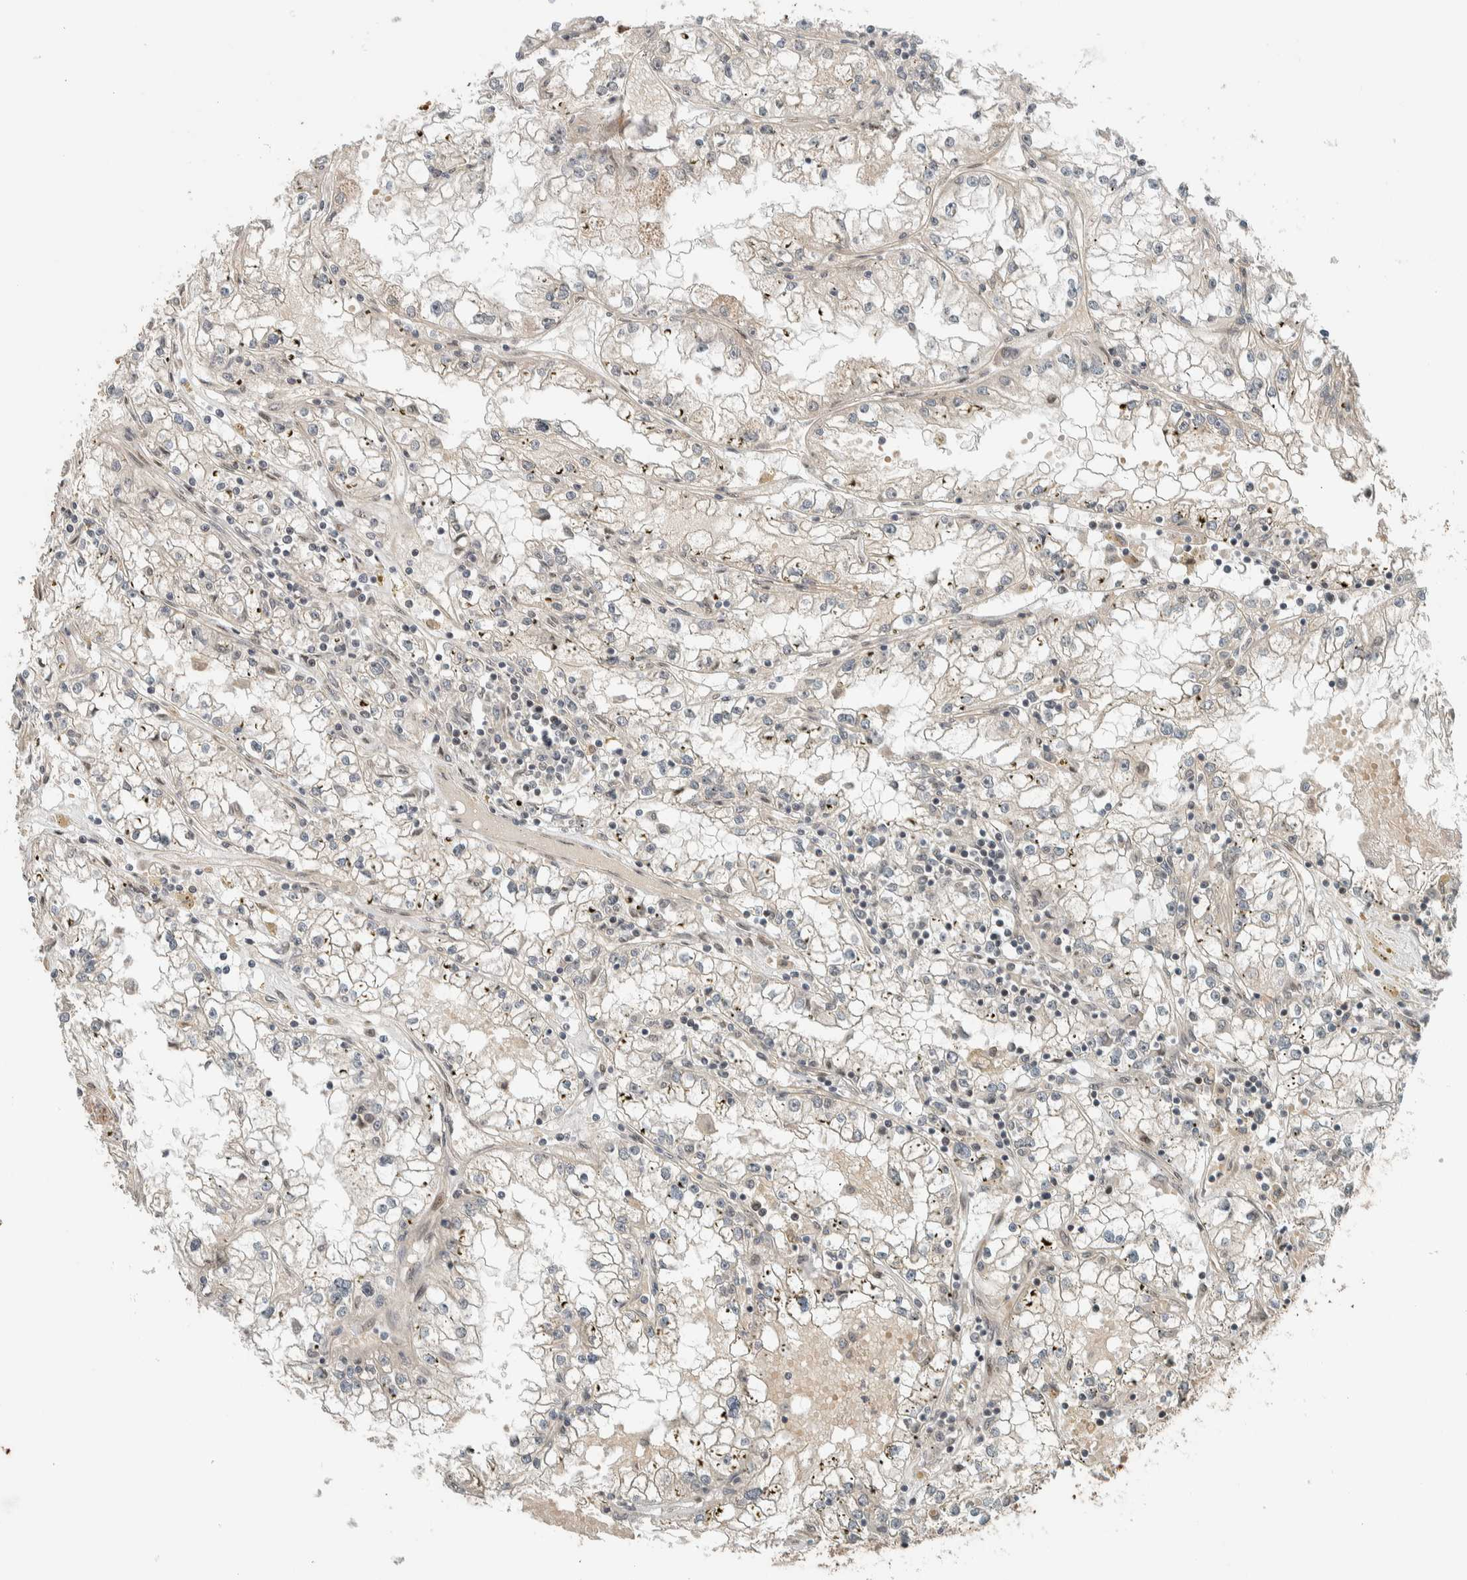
{"staining": {"intensity": "negative", "quantity": "none", "location": "none"}, "tissue": "renal cancer", "cell_type": "Tumor cells", "image_type": "cancer", "snomed": [{"axis": "morphology", "description": "Adenocarcinoma, NOS"}, {"axis": "topography", "description": "Kidney"}], "caption": "Protein analysis of renal cancer reveals no significant expression in tumor cells.", "gene": "STXBP4", "patient": {"sex": "male", "age": 56}}